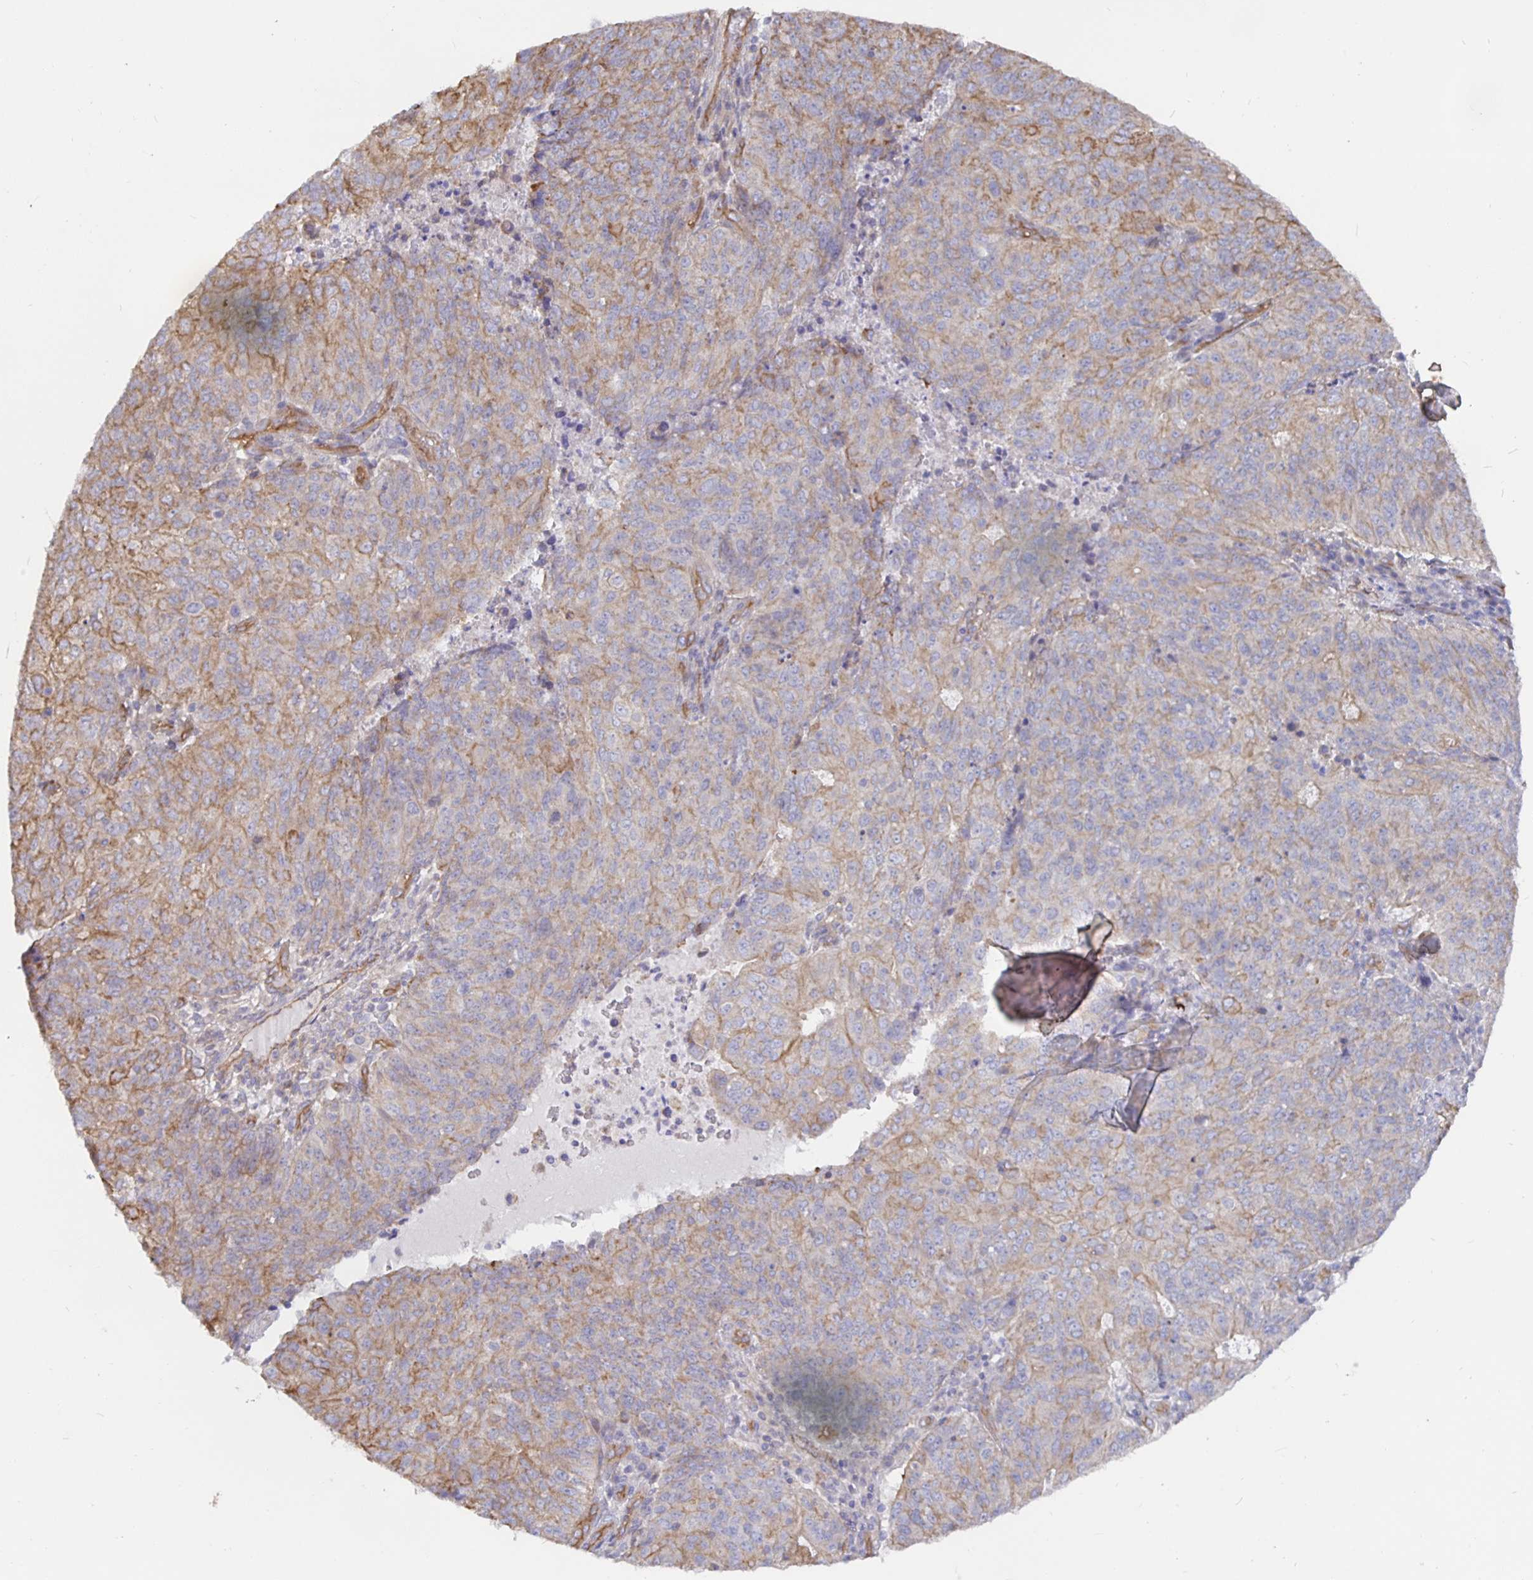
{"staining": {"intensity": "weak", "quantity": "25%-75%", "location": "cytoplasmic/membranous"}, "tissue": "endometrial cancer", "cell_type": "Tumor cells", "image_type": "cancer", "snomed": [{"axis": "morphology", "description": "Adenocarcinoma, NOS"}, {"axis": "topography", "description": "Endometrium"}], "caption": "Immunohistochemical staining of endometrial cancer reveals low levels of weak cytoplasmic/membranous positivity in about 25%-75% of tumor cells. (DAB = brown stain, brightfield microscopy at high magnification).", "gene": "ARHGEF39", "patient": {"sex": "female", "age": 82}}